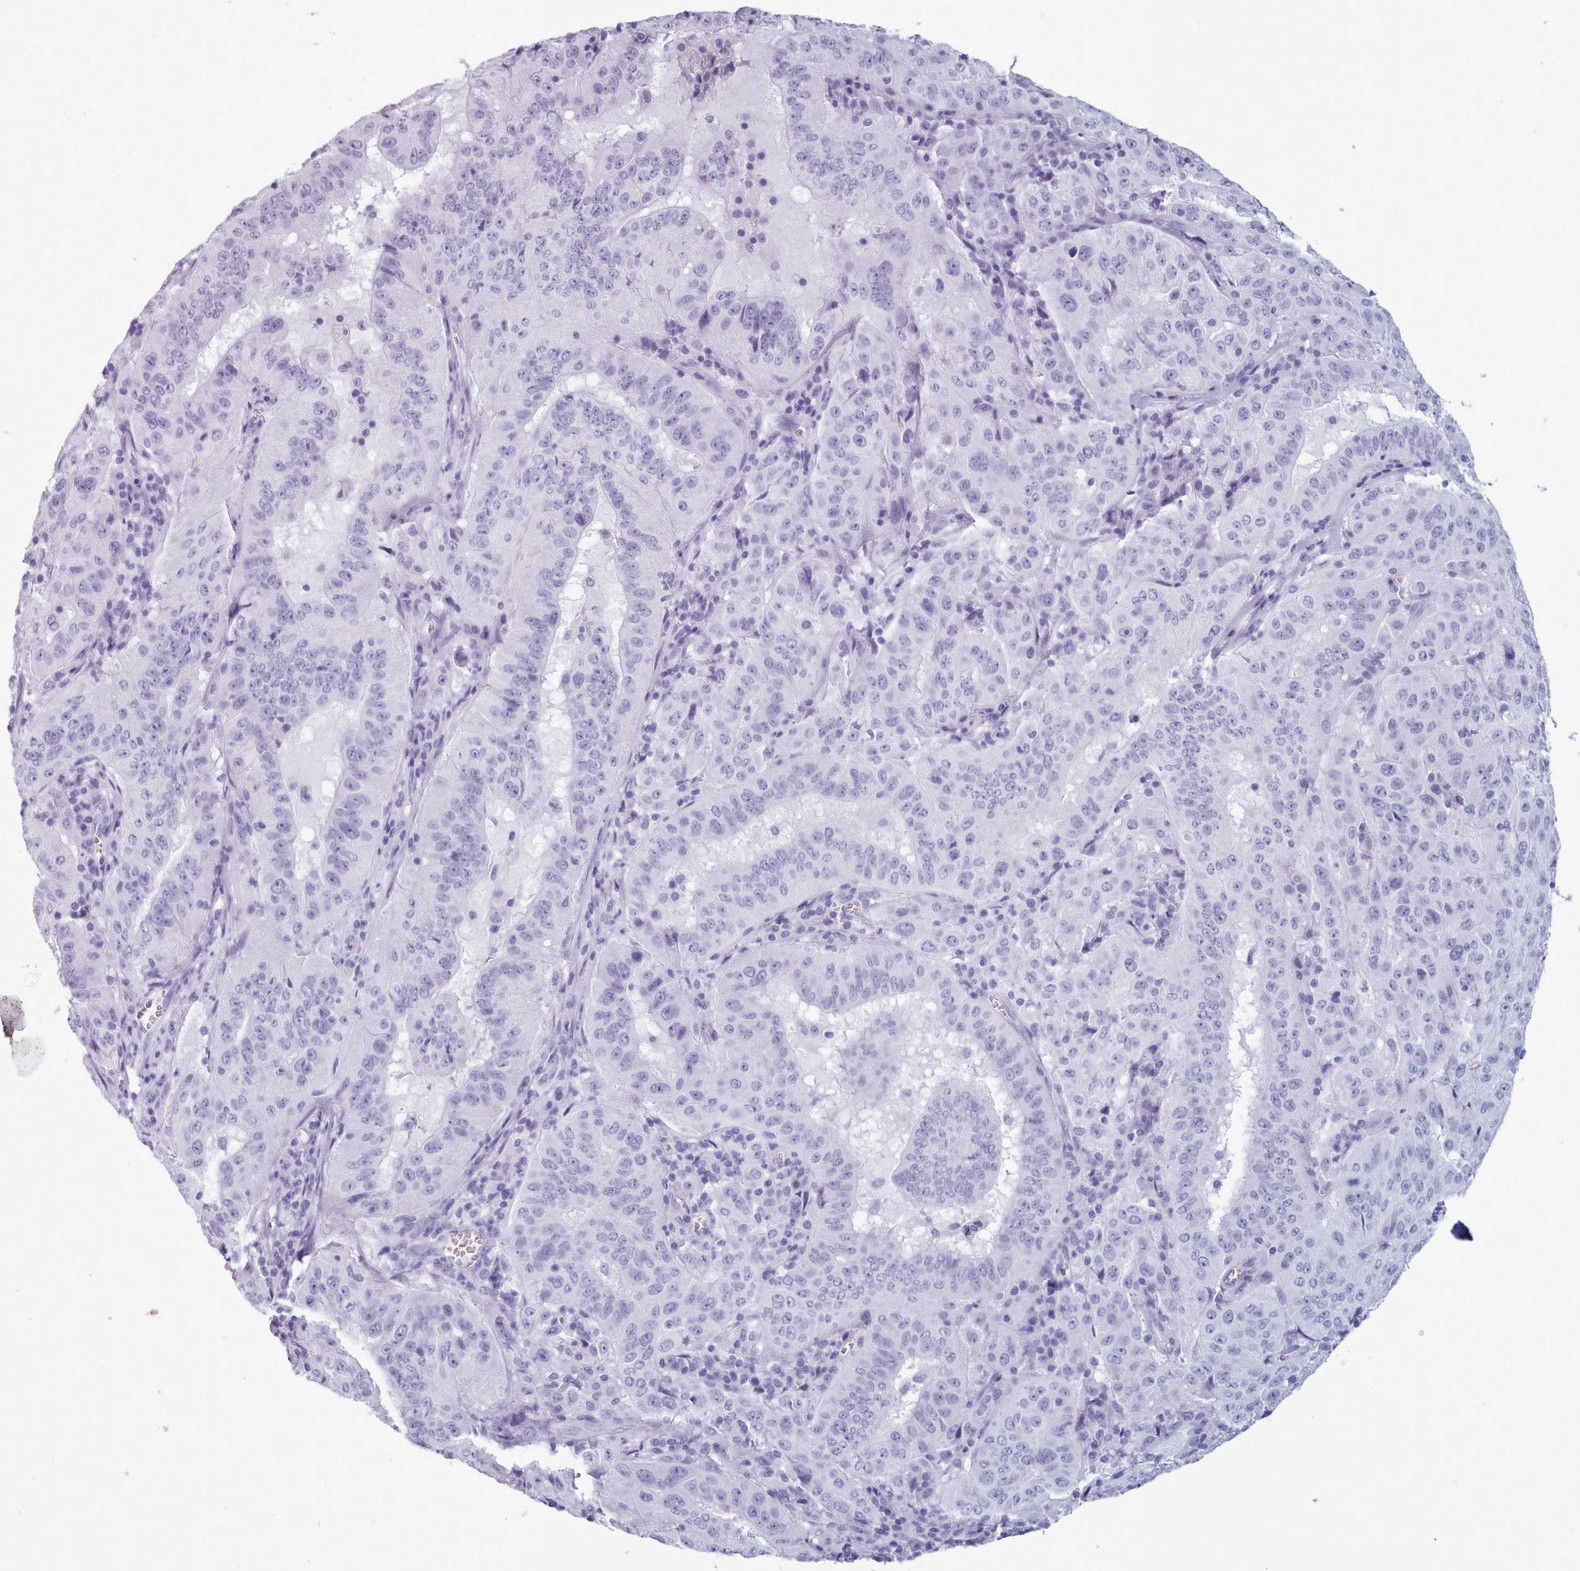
{"staining": {"intensity": "negative", "quantity": "none", "location": "none"}, "tissue": "pancreatic cancer", "cell_type": "Tumor cells", "image_type": "cancer", "snomed": [{"axis": "morphology", "description": "Adenocarcinoma, NOS"}, {"axis": "topography", "description": "Pancreas"}], "caption": "High power microscopy image of an IHC image of pancreatic cancer, revealing no significant positivity in tumor cells.", "gene": "ZNF43", "patient": {"sex": "male", "age": 63}}